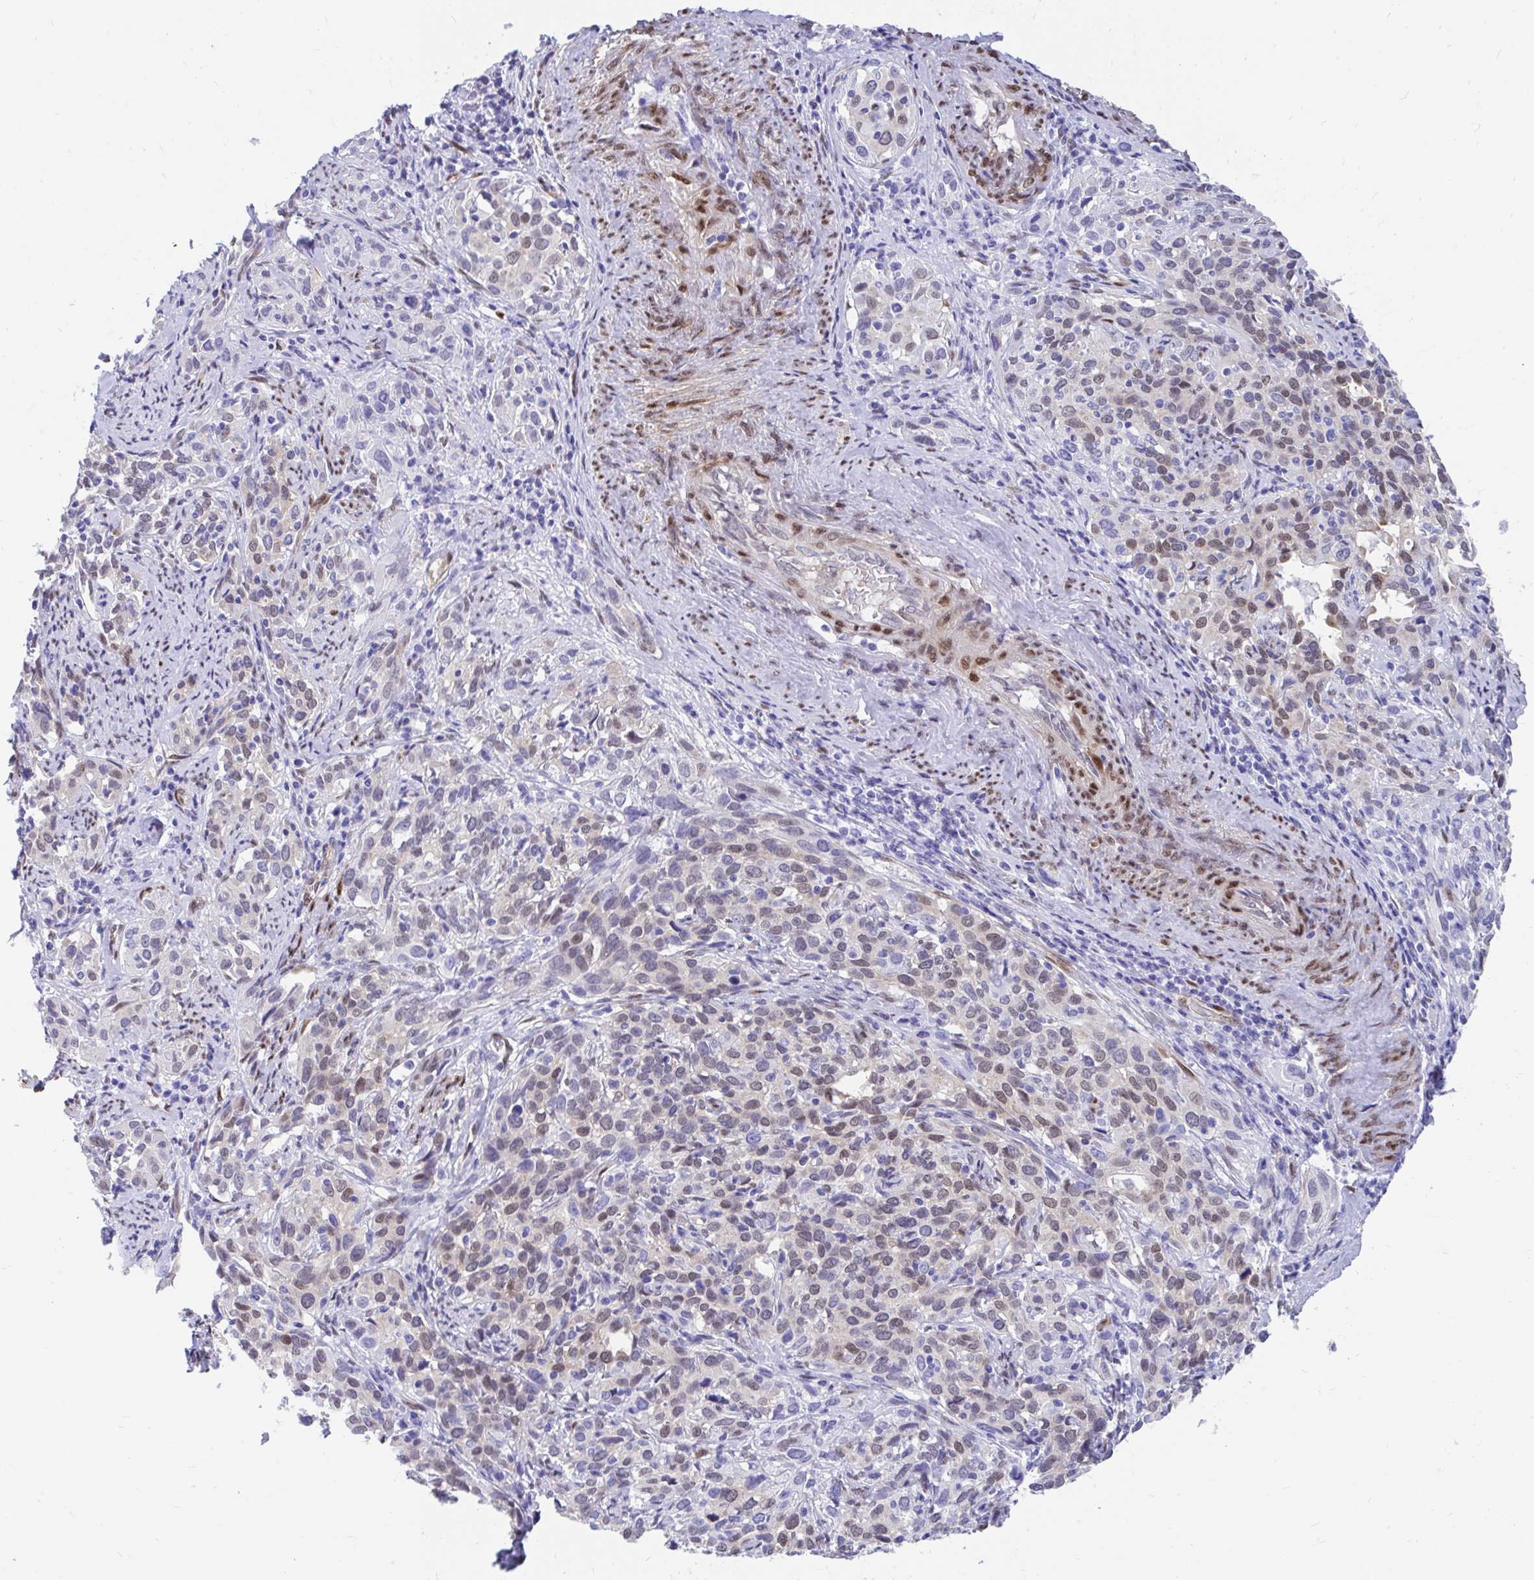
{"staining": {"intensity": "weak", "quantity": "<25%", "location": "nuclear"}, "tissue": "cervical cancer", "cell_type": "Tumor cells", "image_type": "cancer", "snomed": [{"axis": "morphology", "description": "Normal tissue, NOS"}, {"axis": "morphology", "description": "Squamous cell carcinoma, NOS"}, {"axis": "topography", "description": "Cervix"}], "caption": "Cervical cancer (squamous cell carcinoma) stained for a protein using immunohistochemistry displays no positivity tumor cells.", "gene": "RBPMS", "patient": {"sex": "female", "age": 51}}